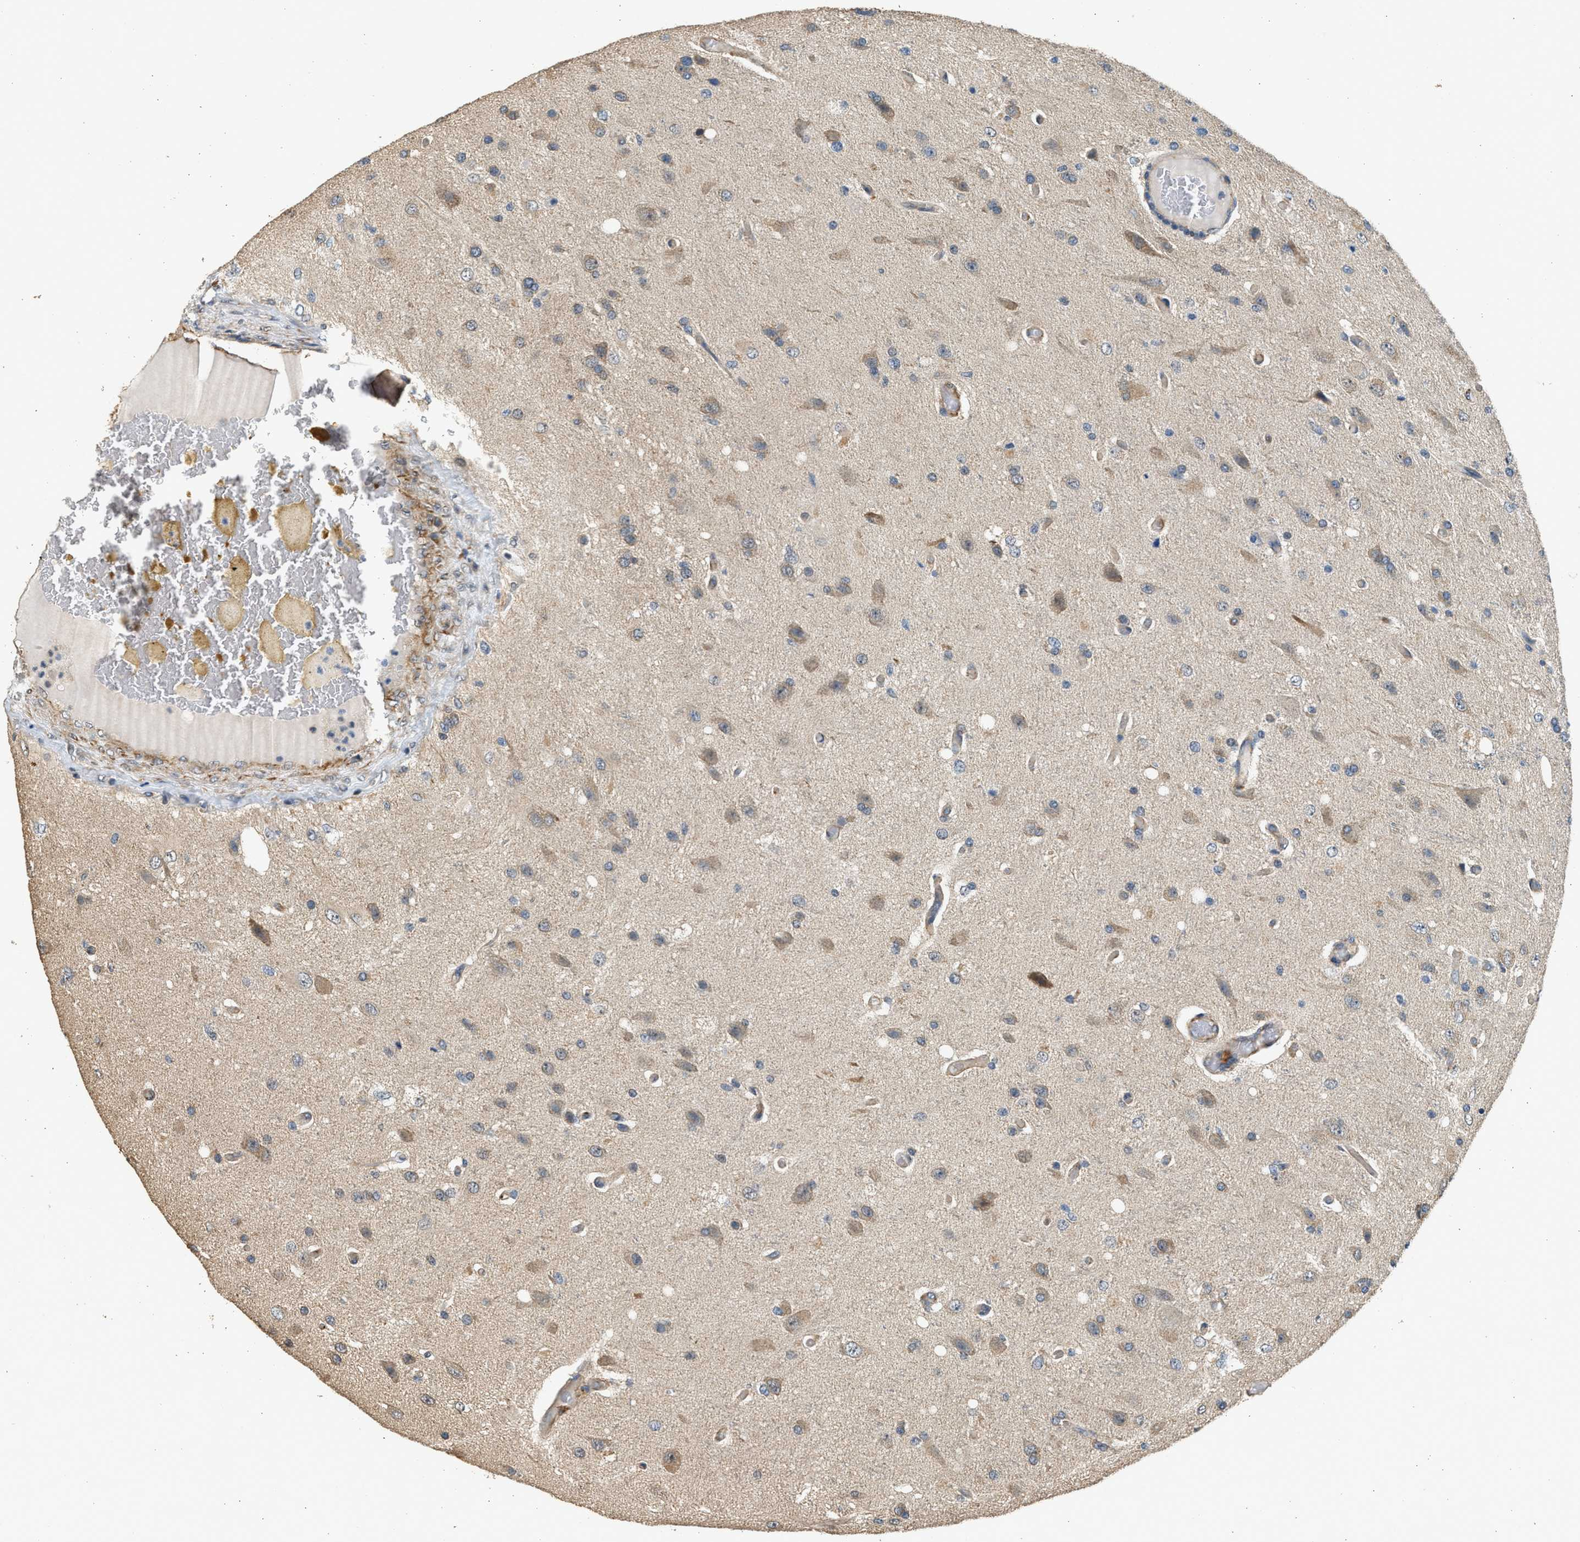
{"staining": {"intensity": "weak", "quantity": "25%-75%", "location": "cytoplasmic/membranous"}, "tissue": "glioma", "cell_type": "Tumor cells", "image_type": "cancer", "snomed": [{"axis": "morphology", "description": "Normal tissue, NOS"}, {"axis": "morphology", "description": "Glioma, malignant, High grade"}, {"axis": "topography", "description": "Cerebral cortex"}], "caption": "A photomicrograph showing weak cytoplasmic/membranous staining in about 25%-75% of tumor cells in glioma, as visualized by brown immunohistochemical staining.", "gene": "PCLO", "patient": {"sex": "male", "age": 77}}